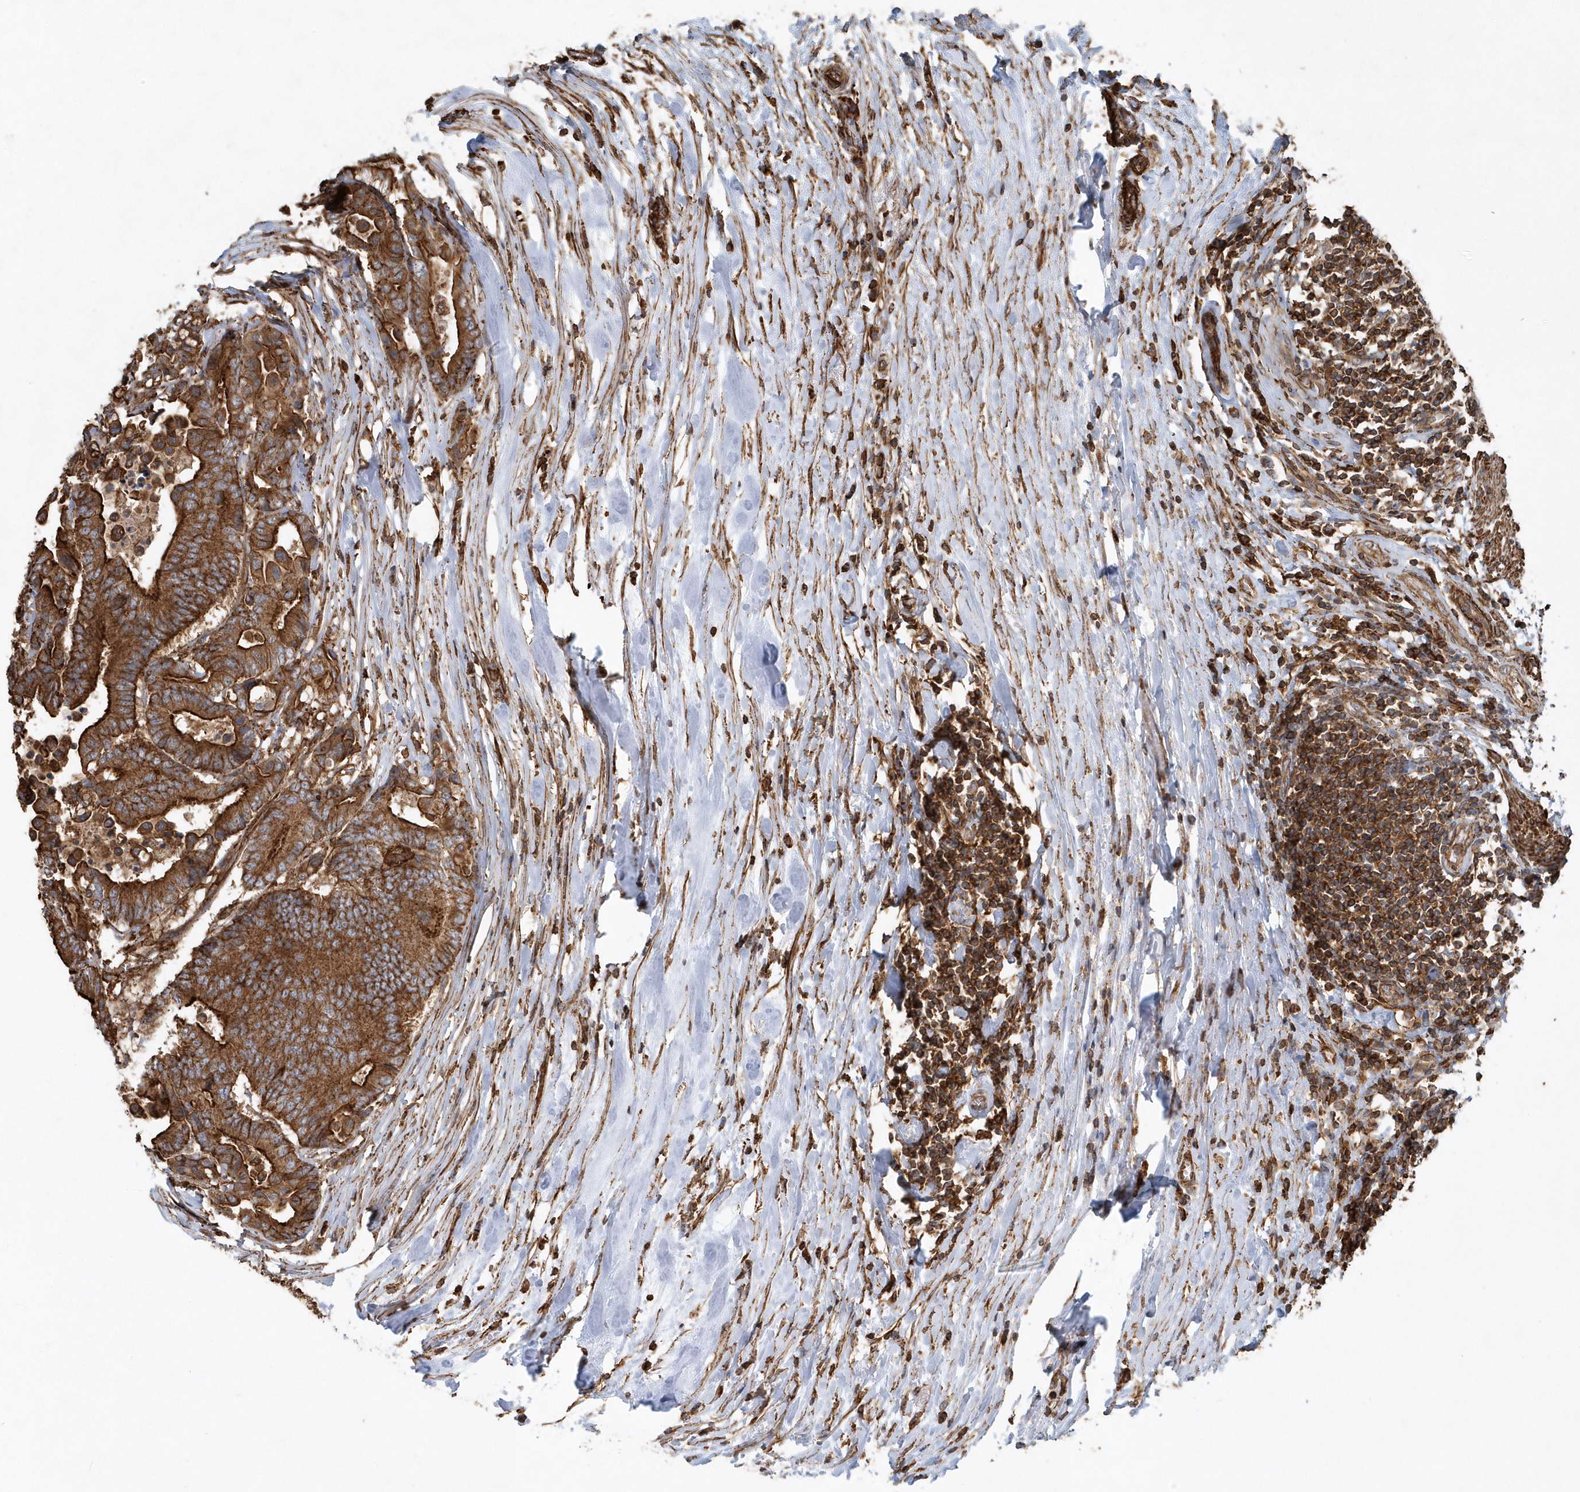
{"staining": {"intensity": "strong", "quantity": ">75%", "location": "cytoplasmic/membranous"}, "tissue": "colorectal cancer", "cell_type": "Tumor cells", "image_type": "cancer", "snomed": [{"axis": "morphology", "description": "Normal tissue, NOS"}, {"axis": "morphology", "description": "Adenocarcinoma, NOS"}, {"axis": "topography", "description": "Colon"}], "caption": "Colorectal adenocarcinoma stained with IHC displays strong cytoplasmic/membranous staining in about >75% of tumor cells.", "gene": "MMUT", "patient": {"sex": "male", "age": 82}}